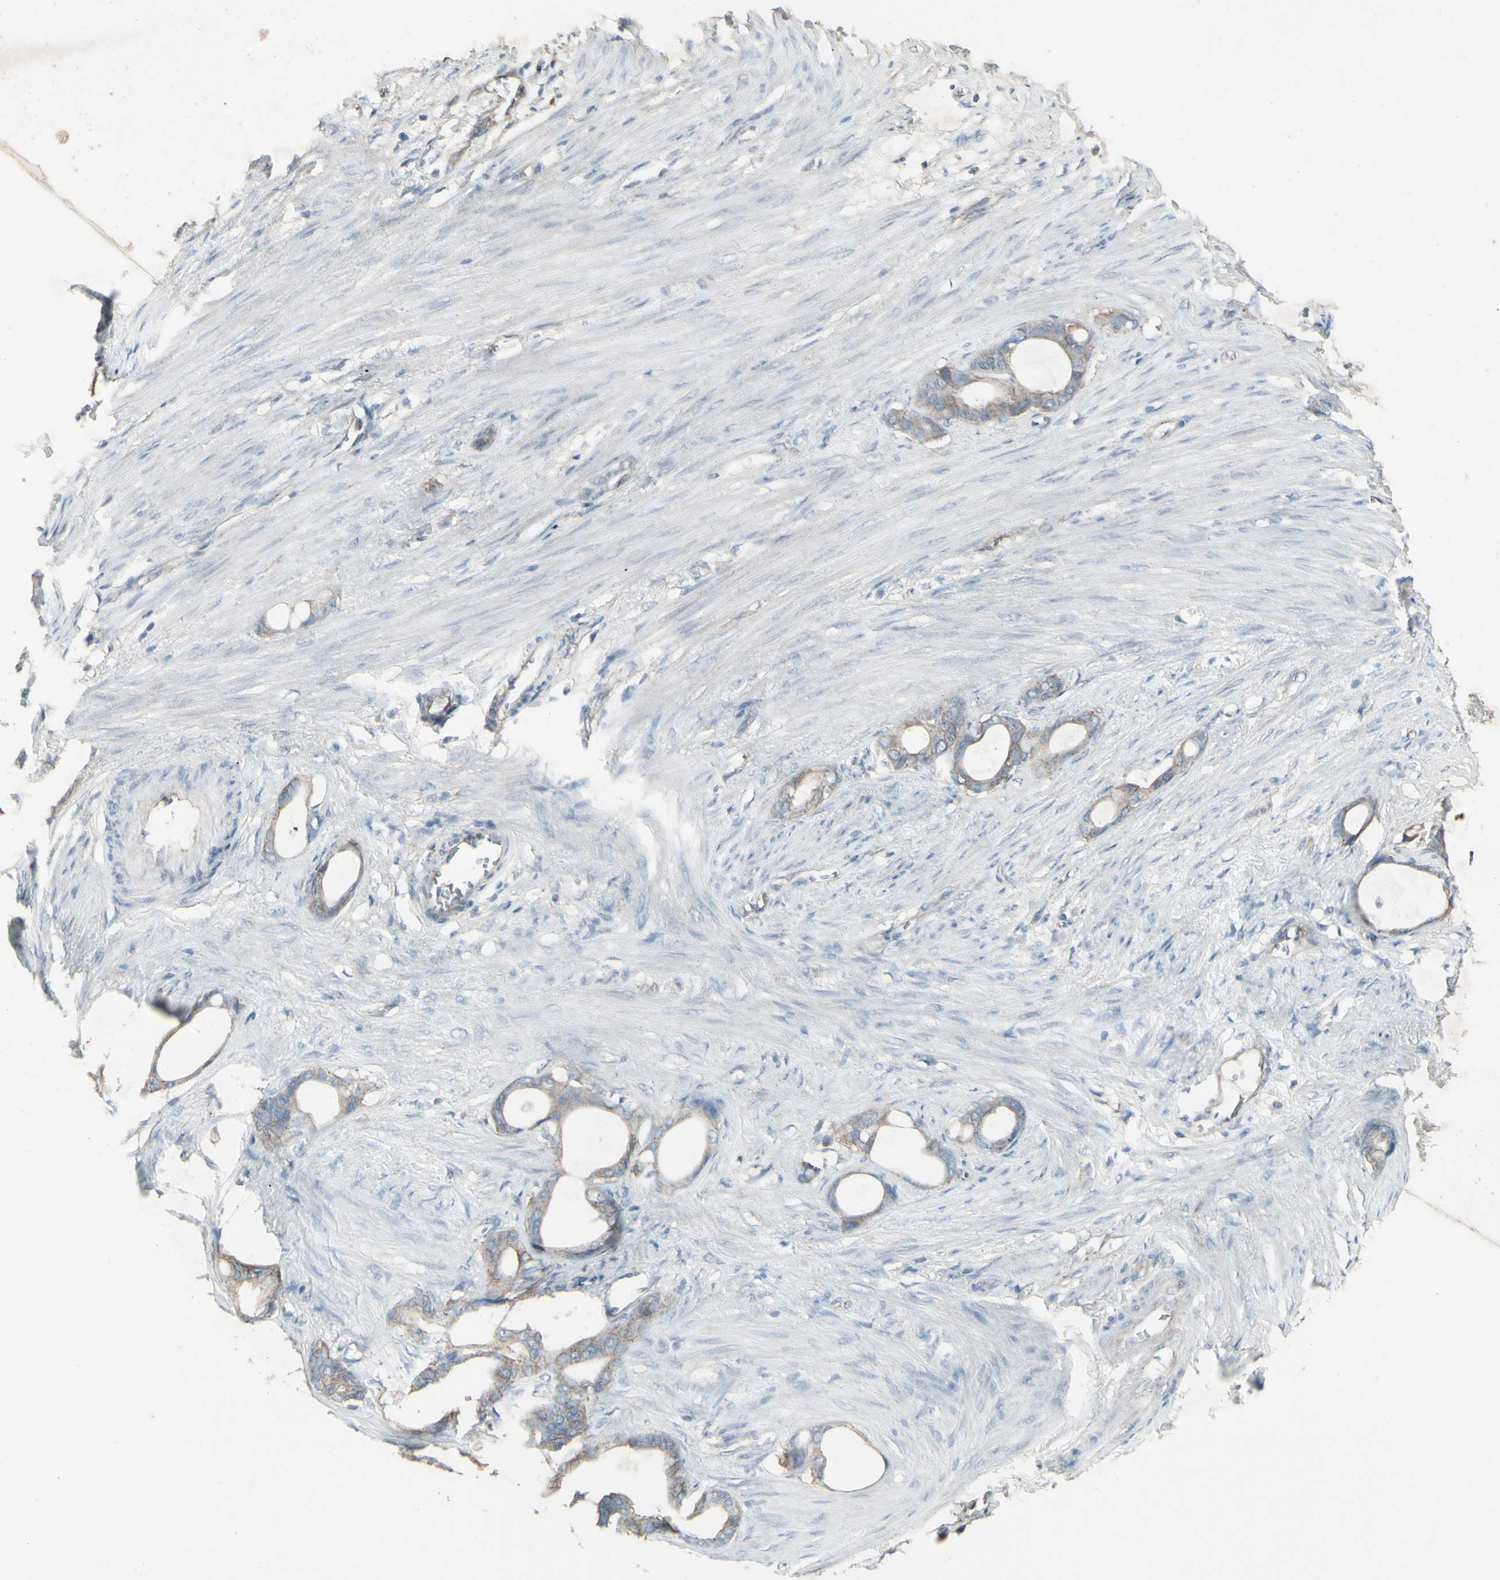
{"staining": {"intensity": "weak", "quantity": ">75%", "location": "cytoplasmic/membranous"}, "tissue": "stomach cancer", "cell_type": "Tumor cells", "image_type": "cancer", "snomed": [{"axis": "morphology", "description": "Adenocarcinoma, NOS"}, {"axis": "topography", "description": "Stomach"}], "caption": "Immunohistochemical staining of stomach adenocarcinoma shows weak cytoplasmic/membranous protein positivity in approximately >75% of tumor cells.", "gene": "FXYD3", "patient": {"sex": "female", "age": 75}}